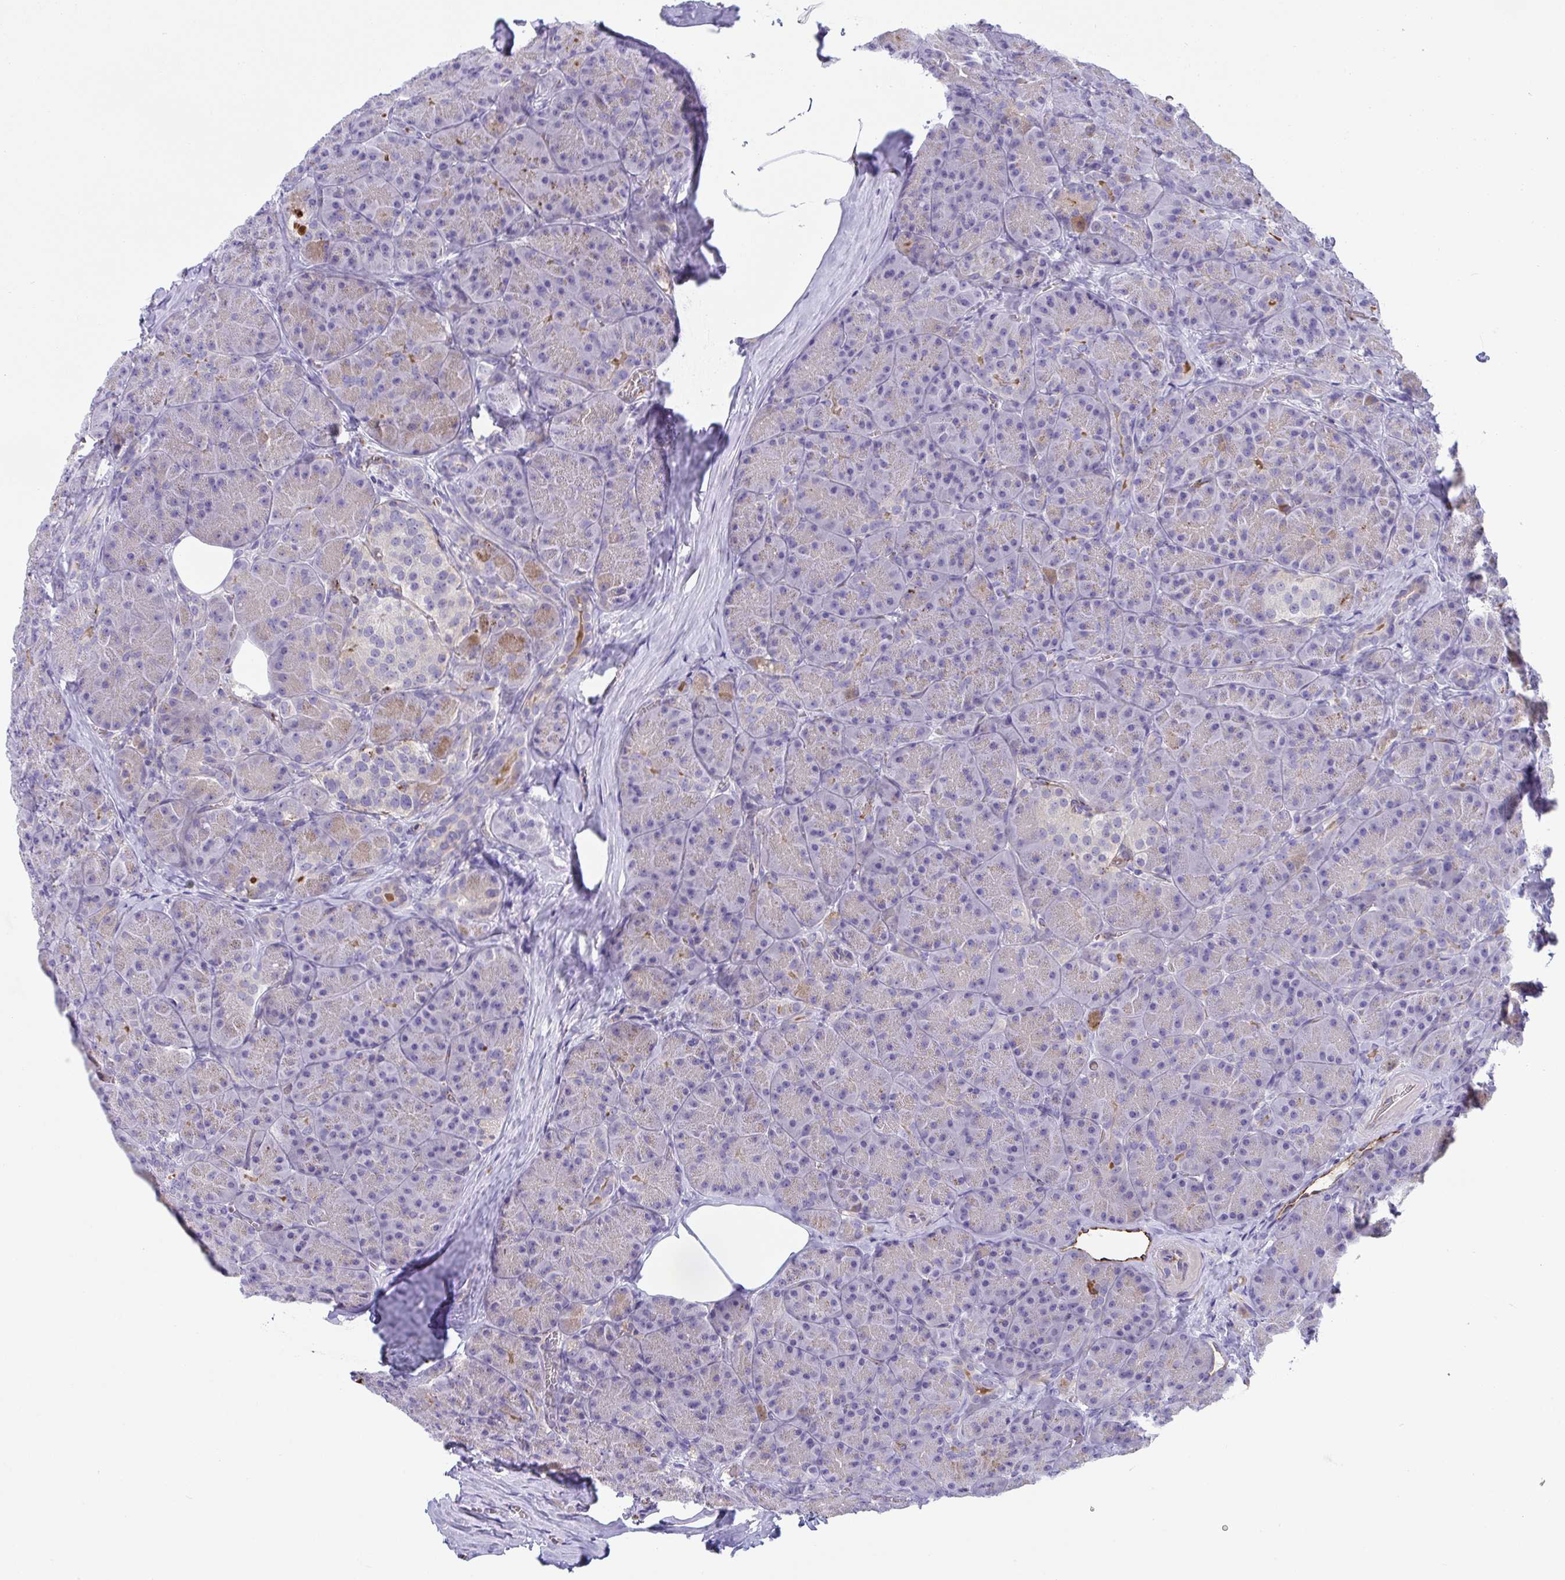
{"staining": {"intensity": "moderate", "quantity": "25%-75%", "location": "cytoplasmic/membranous"}, "tissue": "pancreas", "cell_type": "Exocrine glandular cells", "image_type": "normal", "snomed": [{"axis": "morphology", "description": "Normal tissue, NOS"}, {"axis": "topography", "description": "Pancreas"}], "caption": "This is a histology image of immunohistochemistry (IHC) staining of unremarkable pancreas, which shows moderate expression in the cytoplasmic/membranous of exocrine glandular cells.", "gene": "TOR1AIP2", "patient": {"sex": "male", "age": 57}}